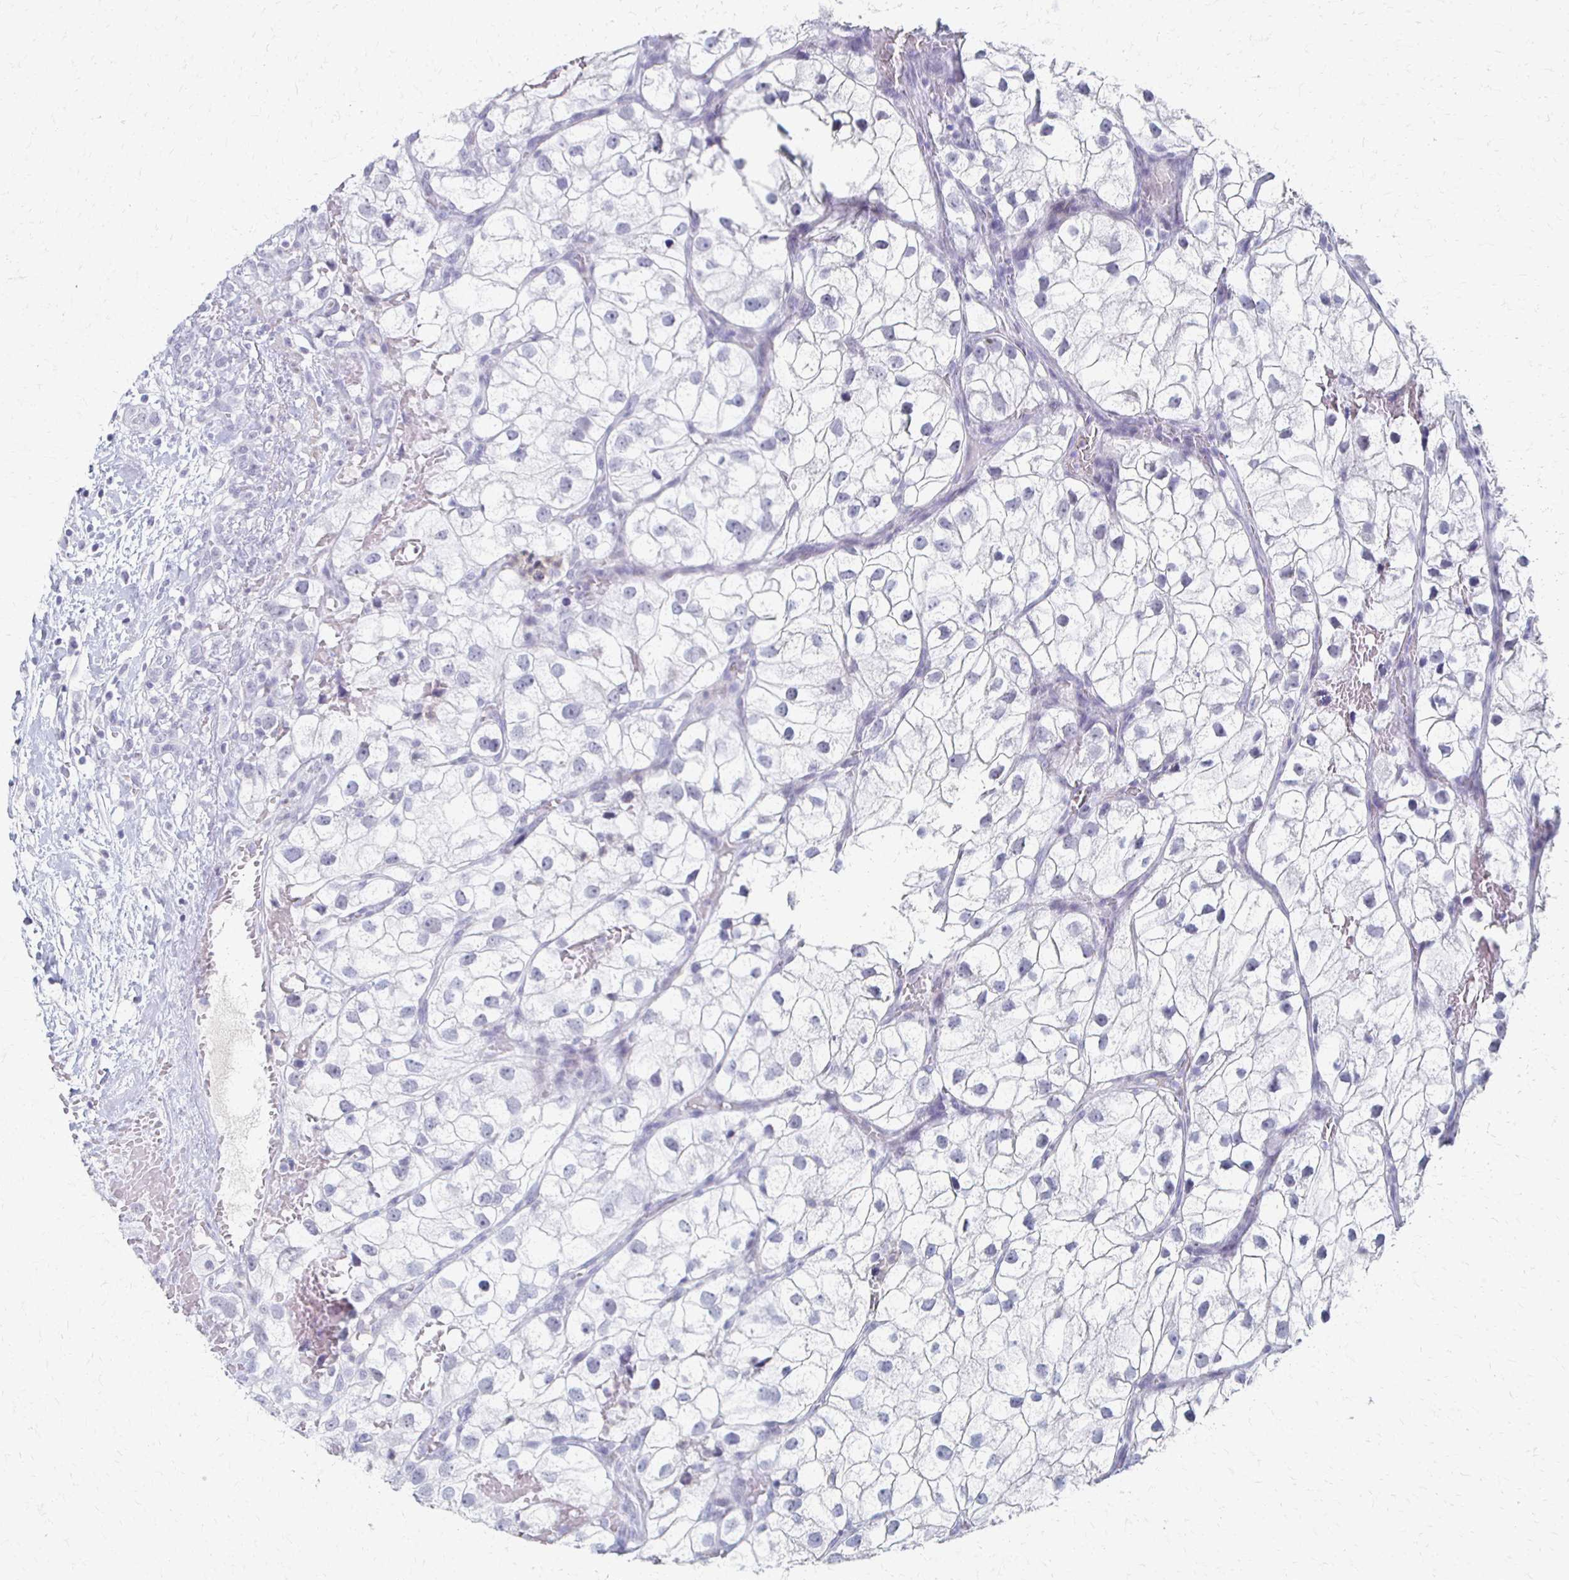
{"staining": {"intensity": "negative", "quantity": "none", "location": "none"}, "tissue": "renal cancer", "cell_type": "Tumor cells", "image_type": "cancer", "snomed": [{"axis": "morphology", "description": "Adenocarcinoma, NOS"}, {"axis": "topography", "description": "Kidney"}], "caption": "Tumor cells show no significant expression in adenocarcinoma (renal).", "gene": "CXCR2", "patient": {"sex": "male", "age": 59}}